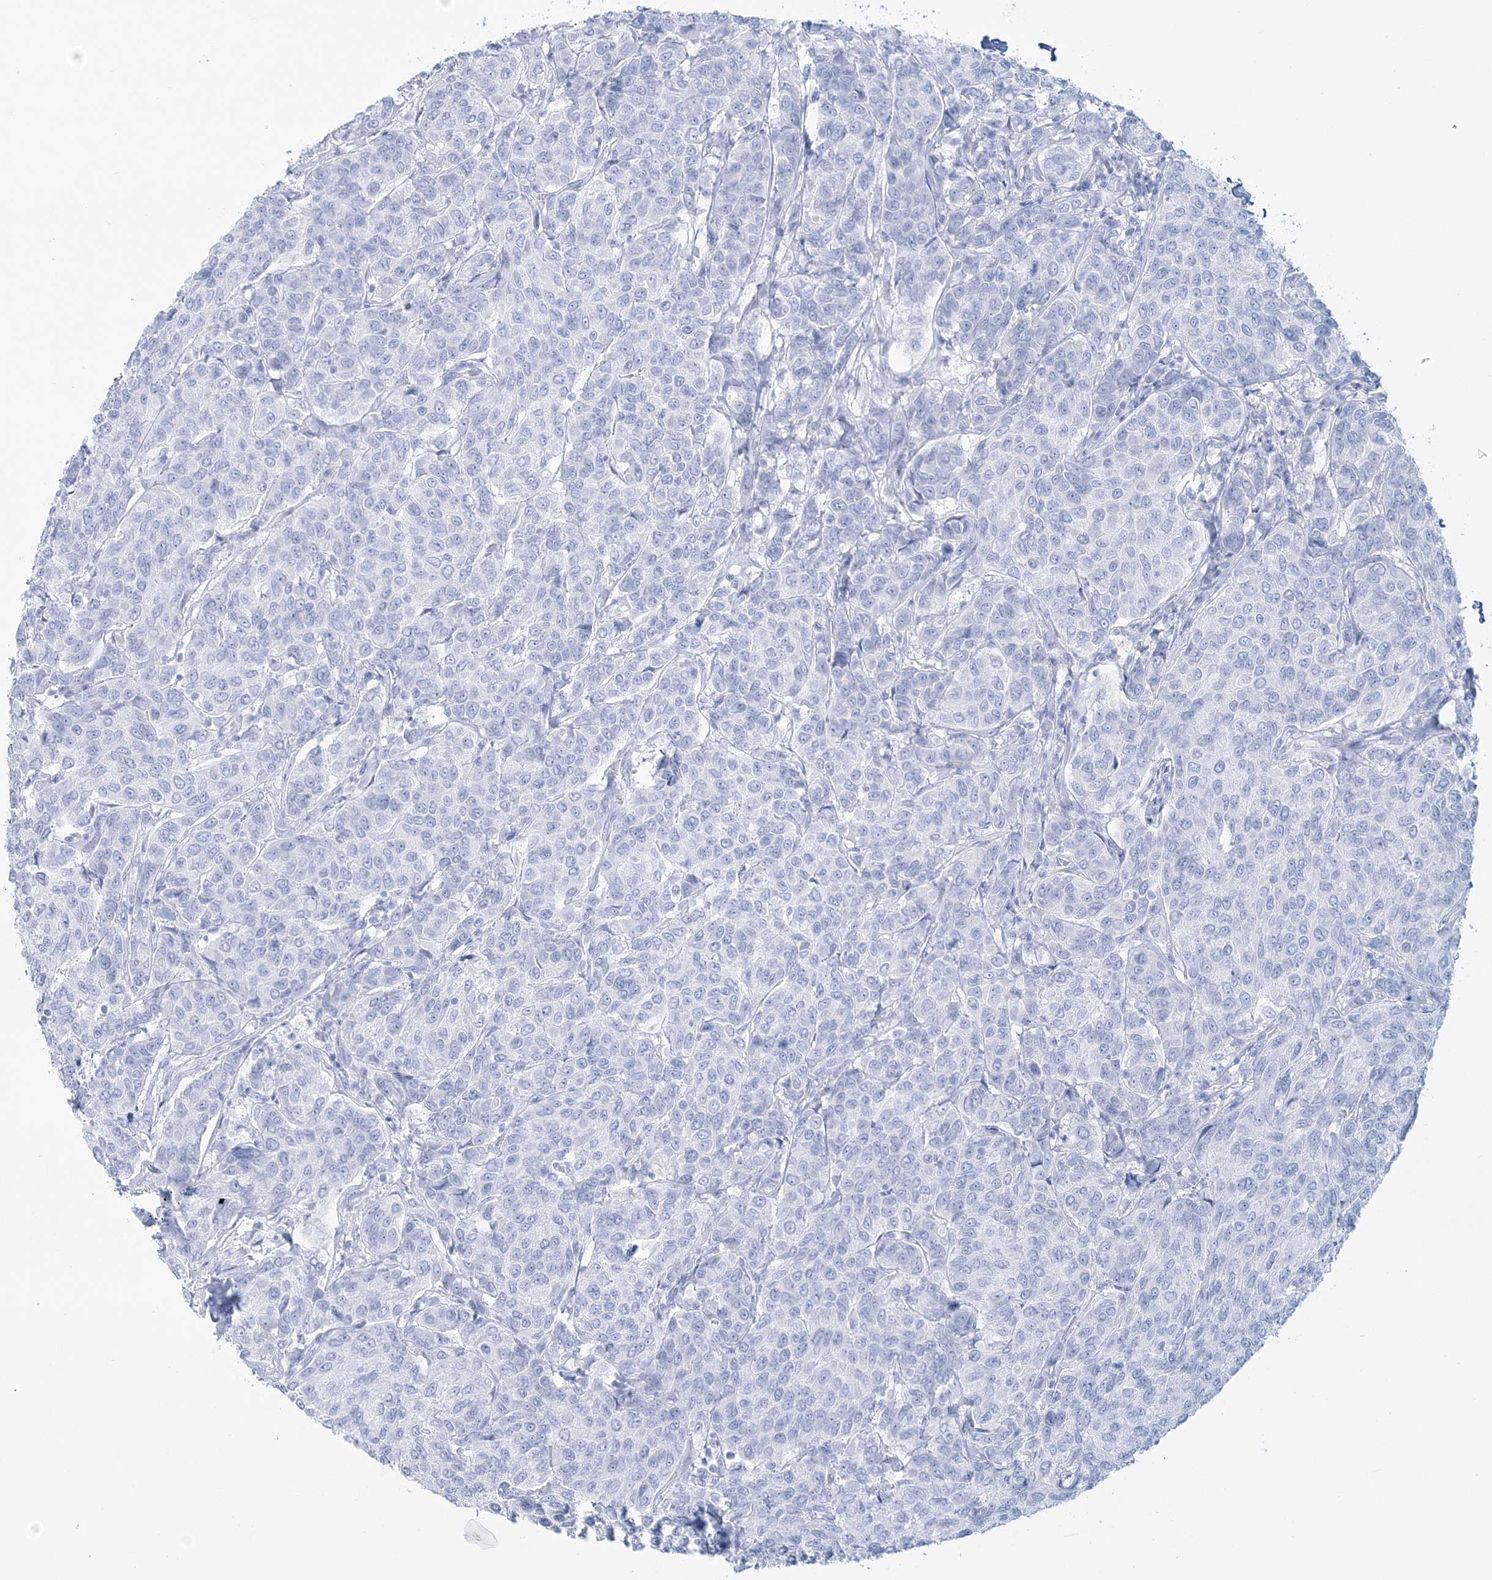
{"staining": {"intensity": "negative", "quantity": "none", "location": "none"}, "tissue": "breast cancer", "cell_type": "Tumor cells", "image_type": "cancer", "snomed": [{"axis": "morphology", "description": "Duct carcinoma"}, {"axis": "topography", "description": "Breast"}], "caption": "Tumor cells are negative for brown protein staining in breast cancer.", "gene": "ADGB", "patient": {"sex": "female", "age": 55}}